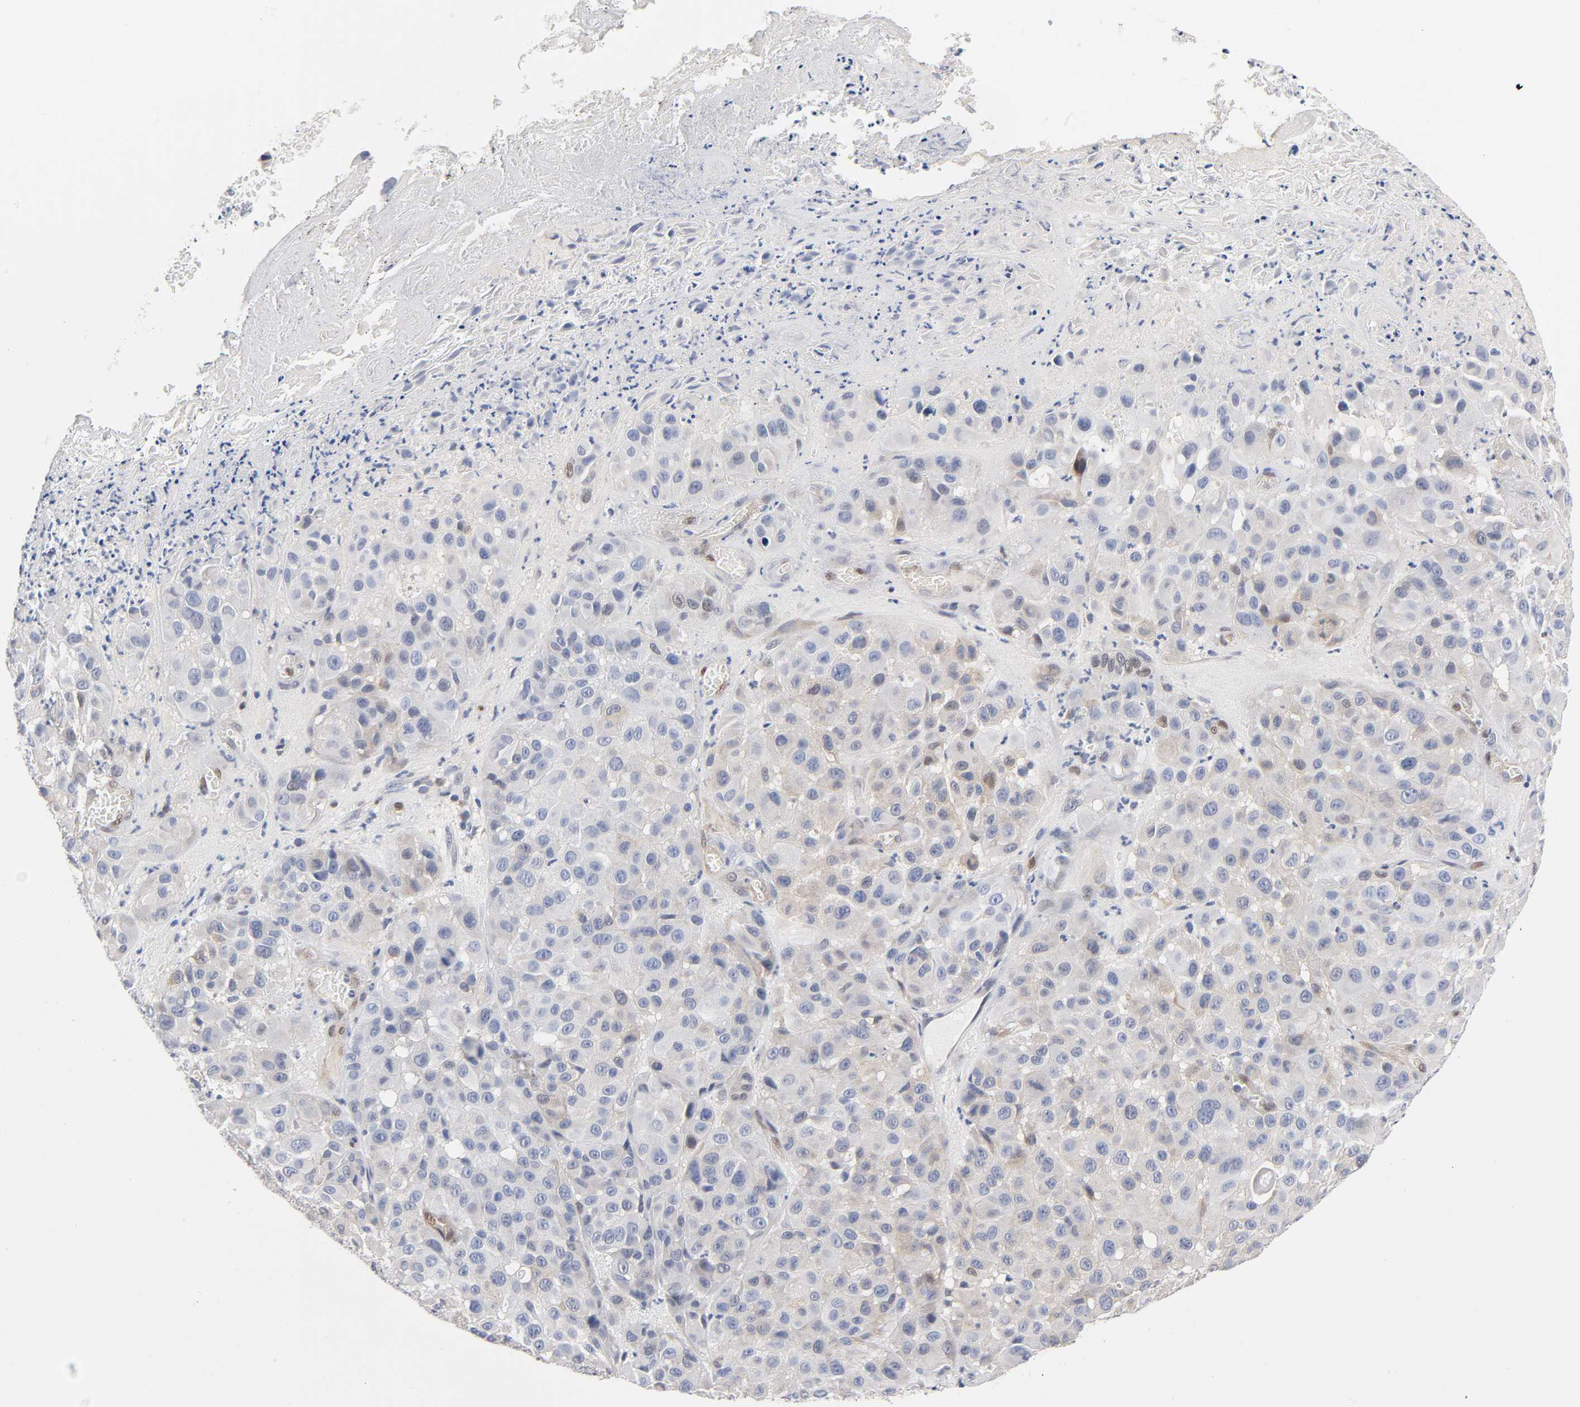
{"staining": {"intensity": "weak", "quantity": "<25%", "location": "cytoplasmic/membranous"}, "tissue": "melanoma", "cell_type": "Tumor cells", "image_type": "cancer", "snomed": [{"axis": "morphology", "description": "Malignant melanoma, NOS"}, {"axis": "topography", "description": "Skin"}], "caption": "Immunohistochemistry of malignant melanoma displays no staining in tumor cells.", "gene": "NFATC1", "patient": {"sex": "female", "age": 21}}